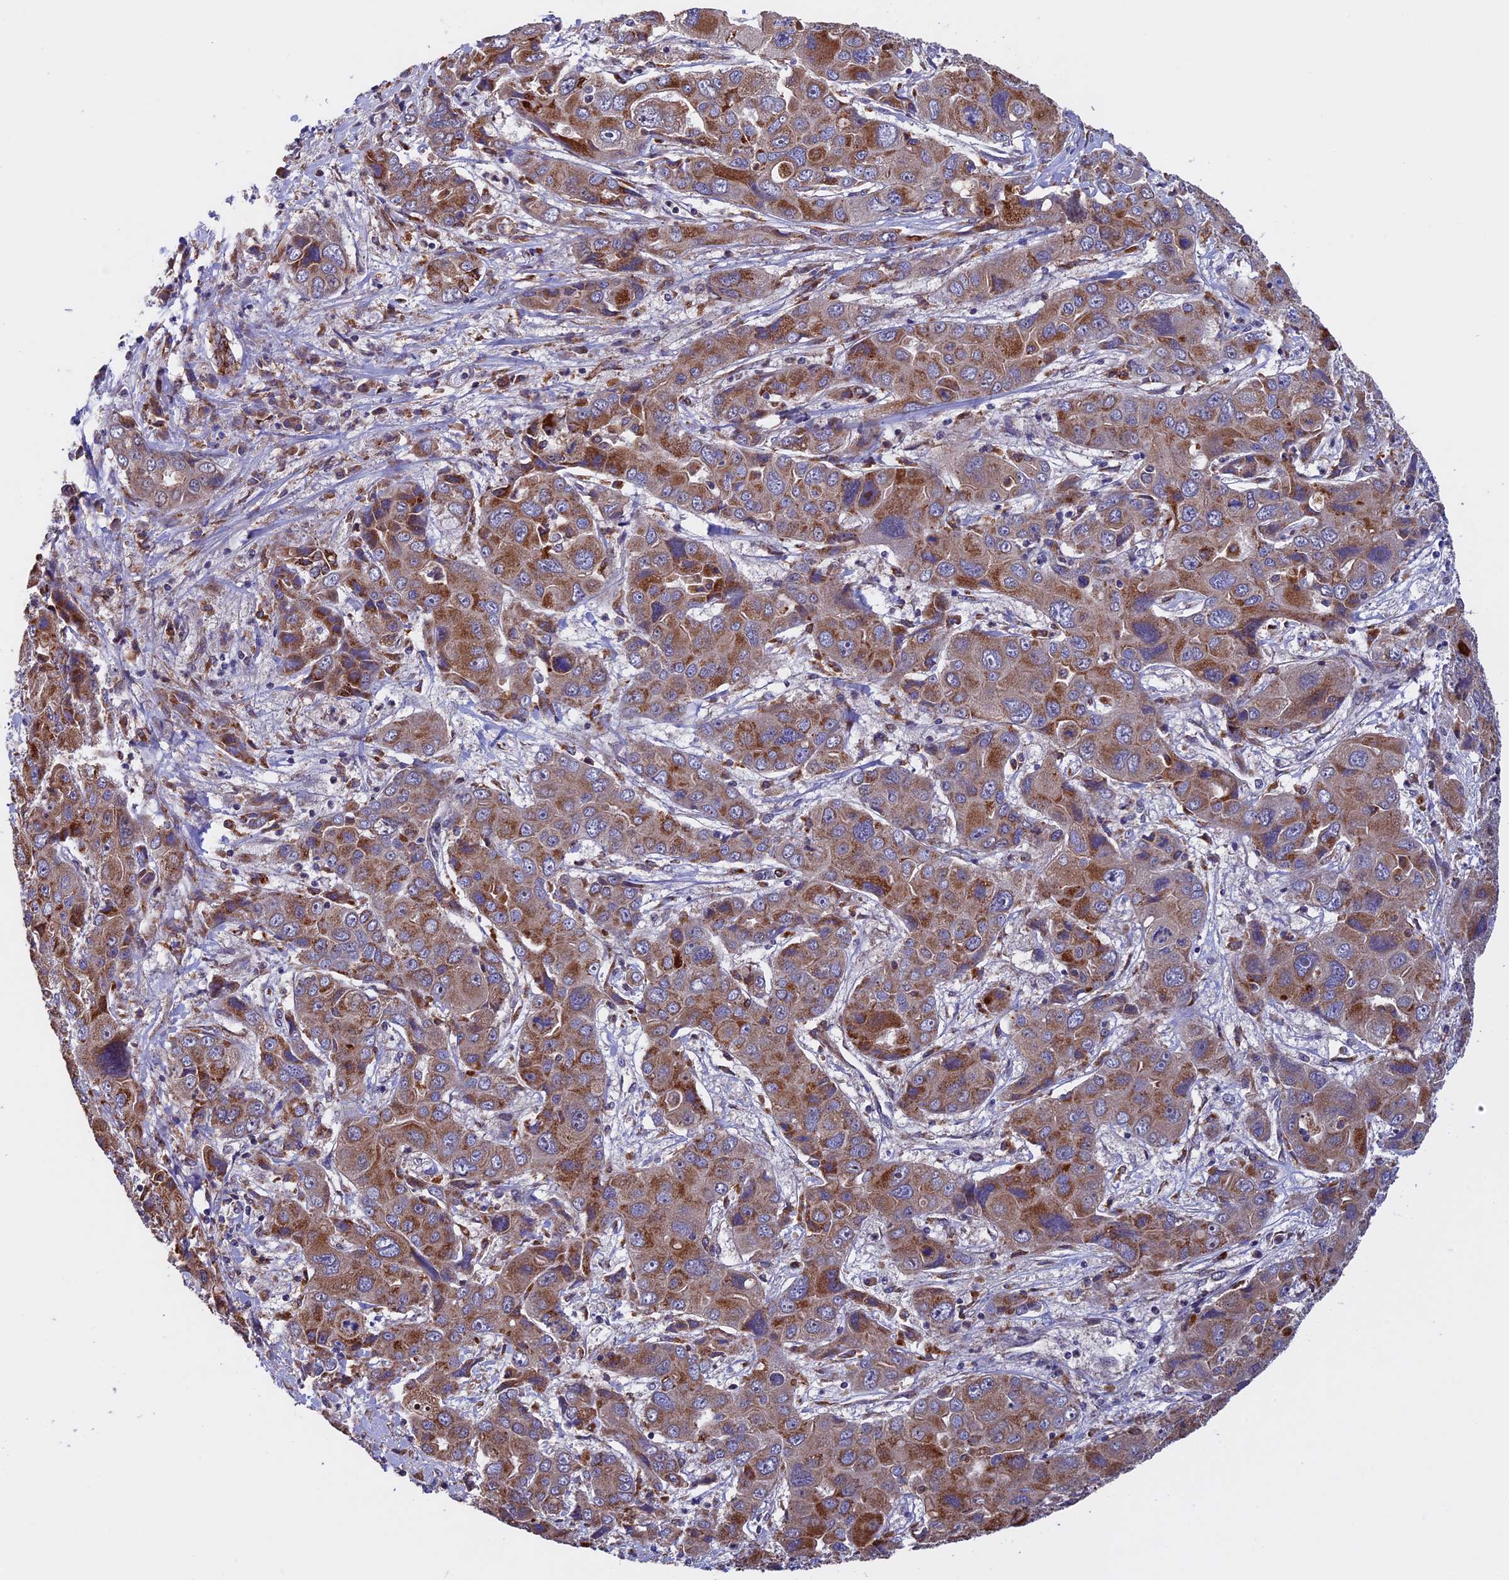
{"staining": {"intensity": "moderate", "quantity": ">75%", "location": "cytoplasmic/membranous"}, "tissue": "liver cancer", "cell_type": "Tumor cells", "image_type": "cancer", "snomed": [{"axis": "morphology", "description": "Cholangiocarcinoma"}, {"axis": "topography", "description": "Liver"}], "caption": "Immunohistochemistry photomicrograph of liver cancer (cholangiocarcinoma) stained for a protein (brown), which shows medium levels of moderate cytoplasmic/membranous positivity in approximately >75% of tumor cells.", "gene": "RNF17", "patient": {"sex": "male", "age": 67}}